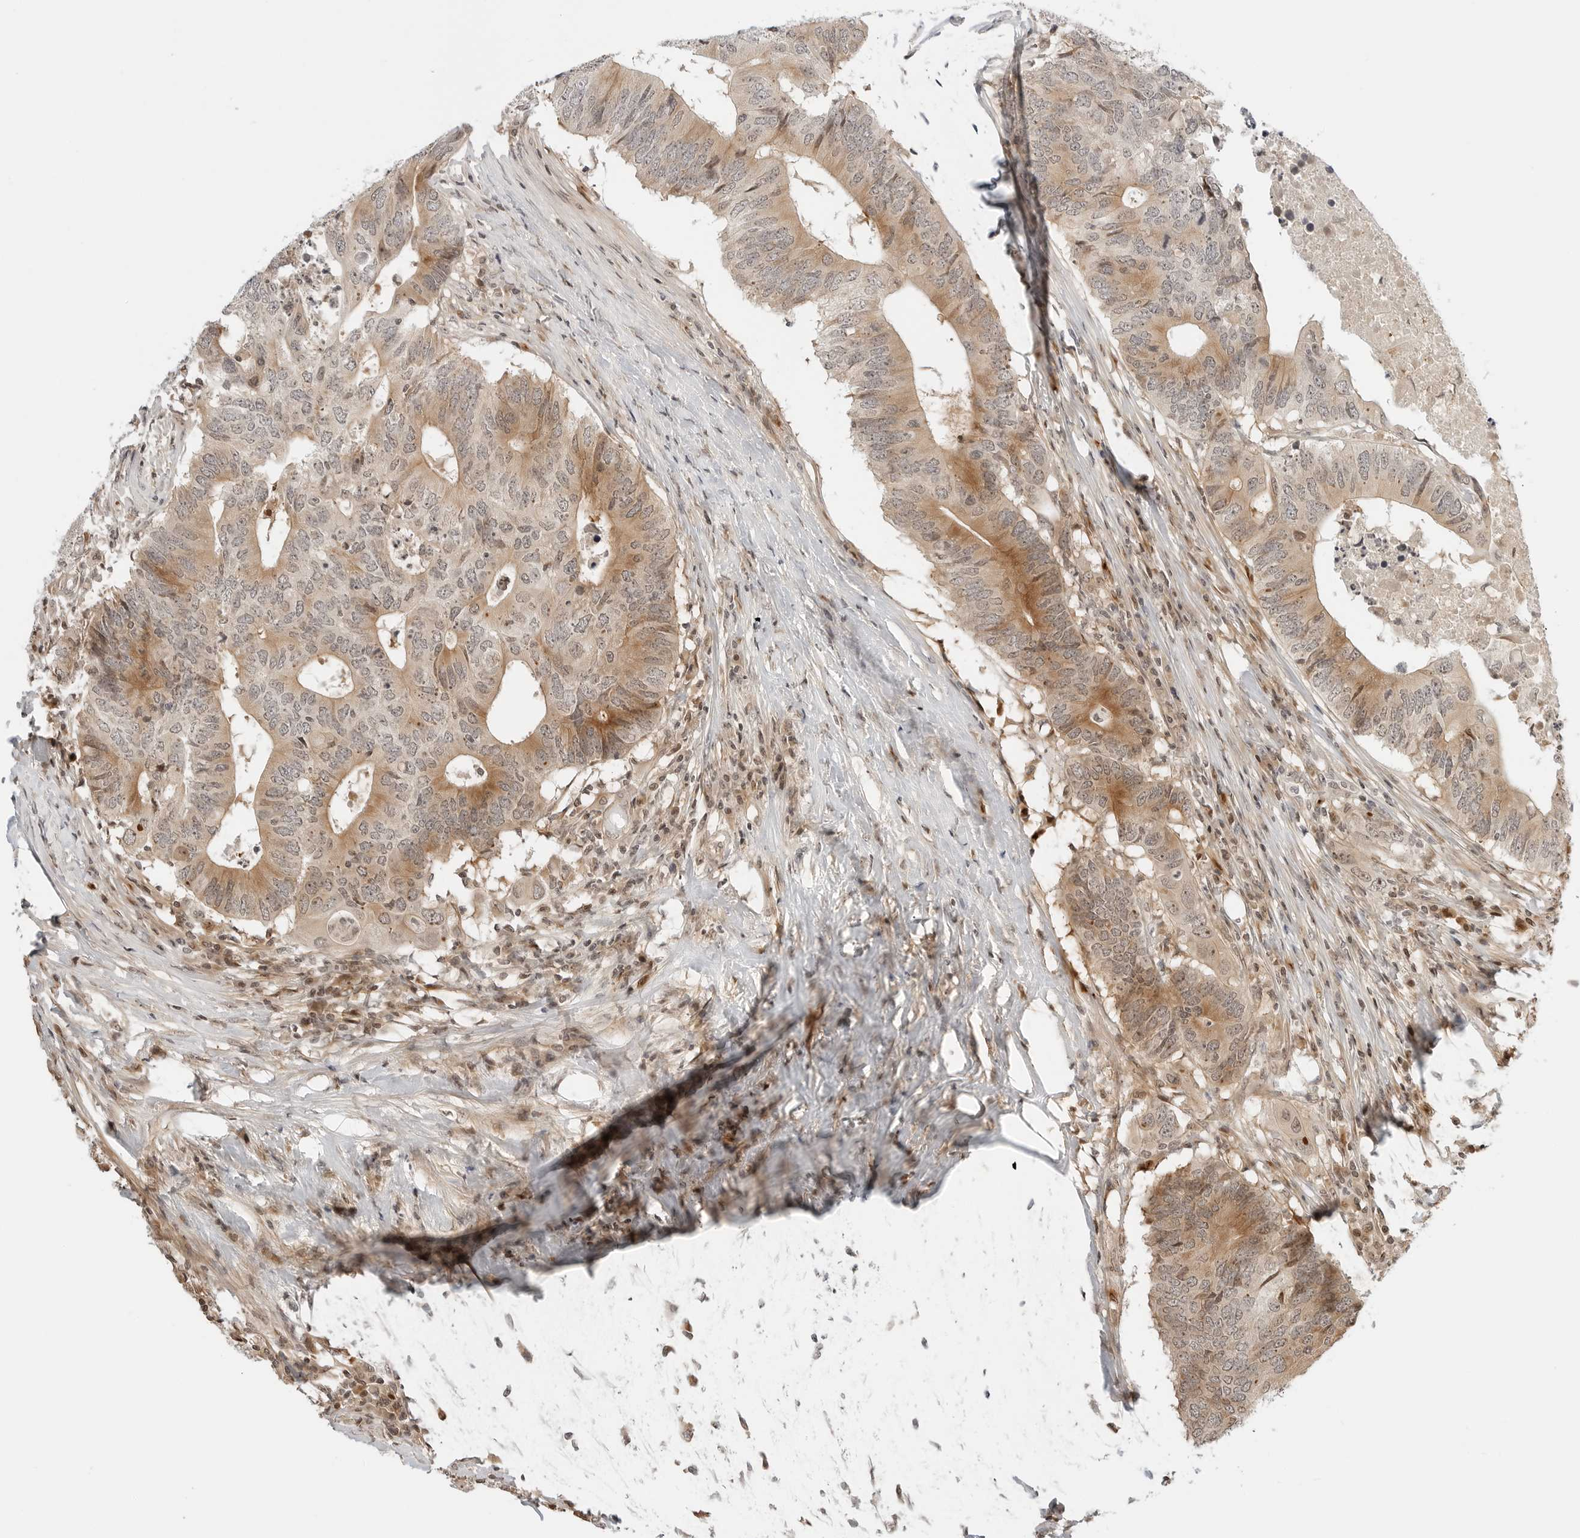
{"staining": {"intensity": "moderate", "quantity": ">75%", "location": "cytoplasmic/membranous,nuclear"}, "tissue": "colorectal cancer", "cell_type": "Tumor cells", "image_type": "cancer", "snomed": [{"axis": "morphology", "description": "Adenocarcinoma, NOS"}, {"axis": "topography", "description": "Colon"}], "caption": "Tumor cells display medium levels of moderate cytoplasmic/membranous and nuclear expression in about >75% of cells in human adenocarcinoma (colorectal).", "gene": "GEM", "patient": {"sex": "male", "age": 71}}